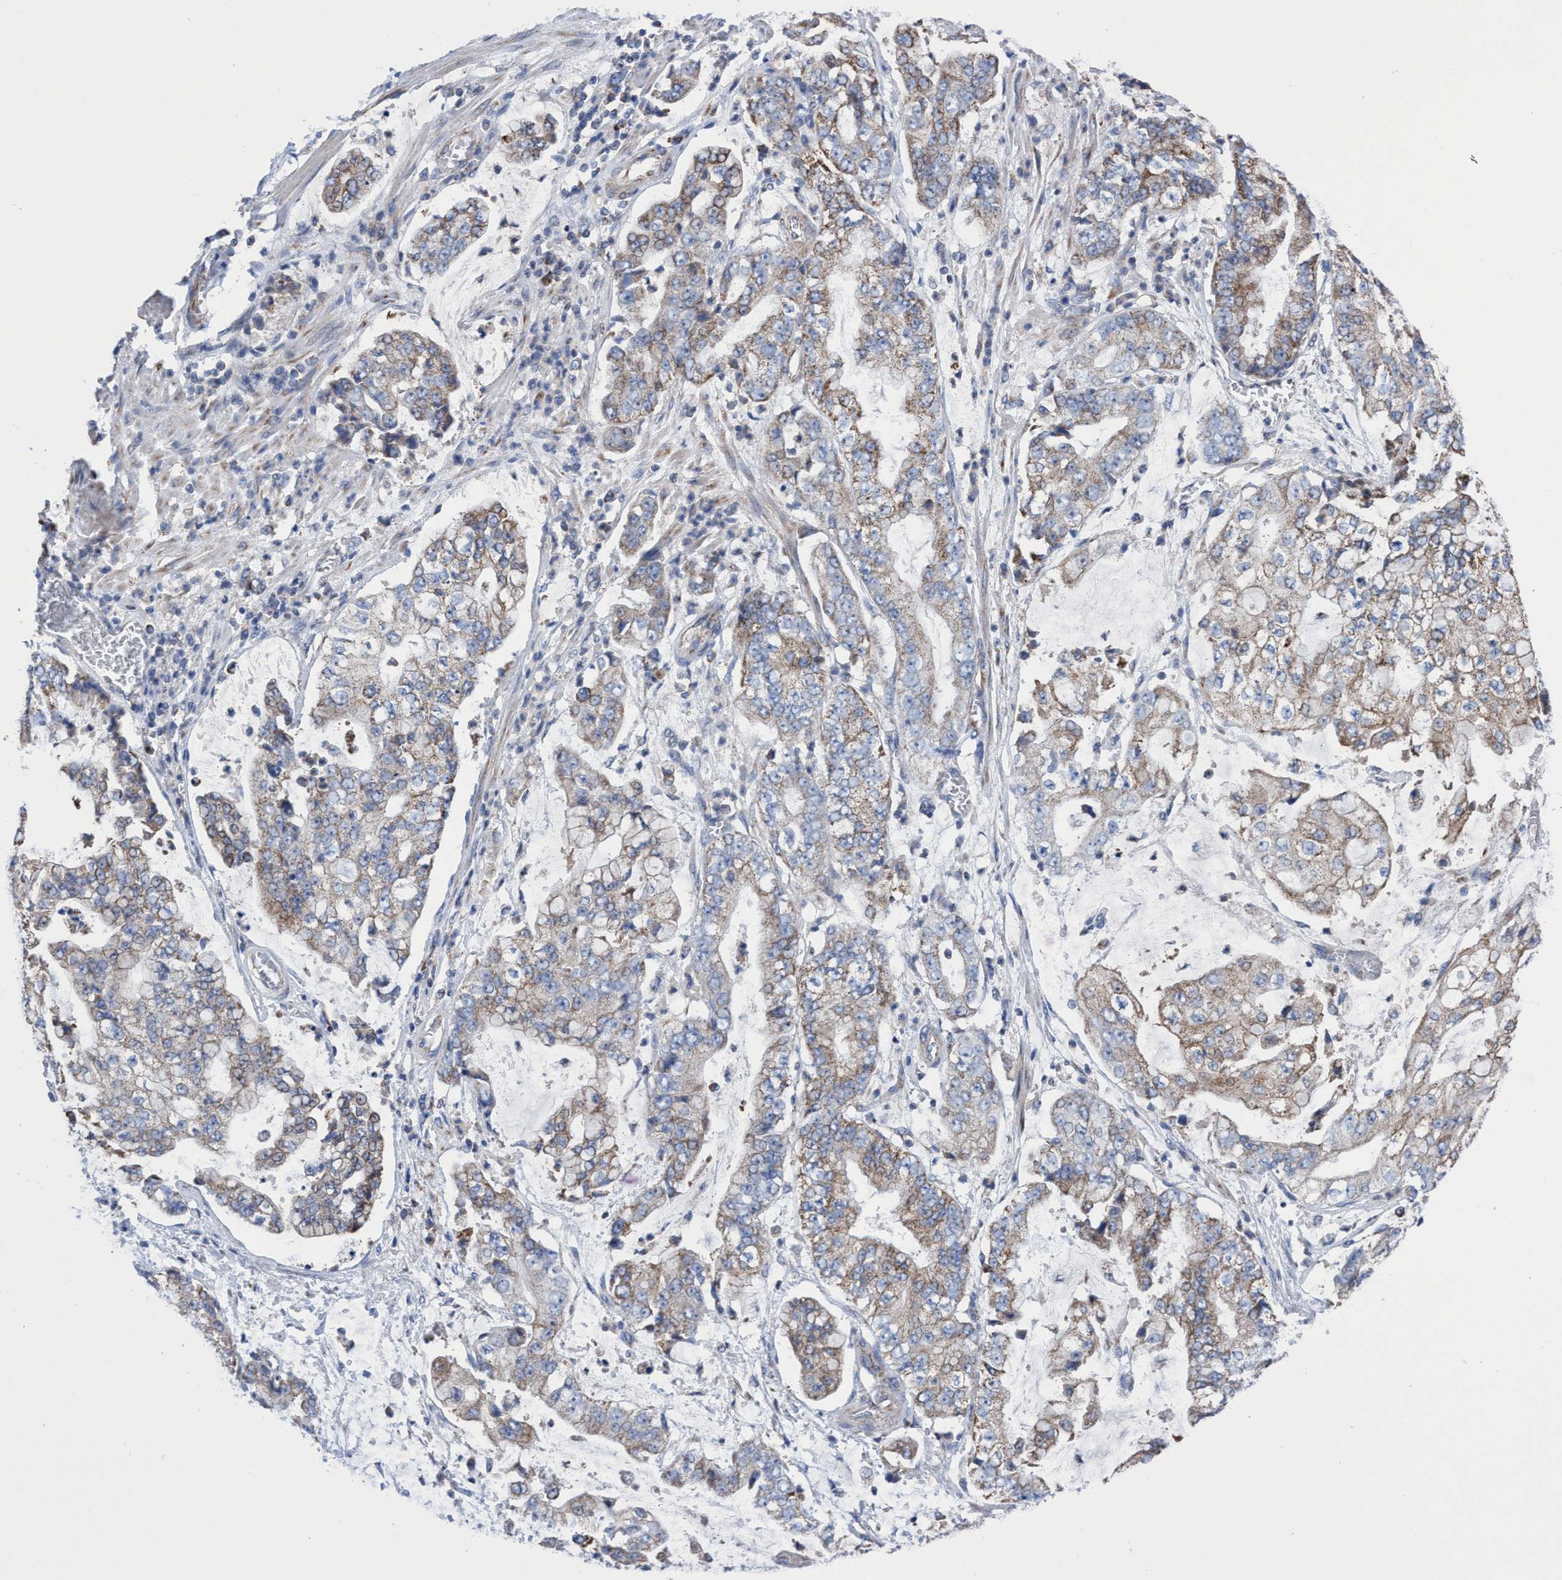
{"staining": {"intensity": "weak", "quantity": ">75%", "location": "cytoplasmic/membranous"}, "tissue": "stomach cancer", "cell_type": "Tumor cells", "image_type": "cancer", "snomed": [{"axis": "morphology", "description": "Adenocarcinoma, NOS"}, {"axis": "topography", "description": "Stomach"}], "caption": "Human adenocarcinoma (stomach) stained with a protein marker demonstrates weak staining in tumor cells.", "gene": "ZNF750", "patient": {"sex": "male", "age": 76}}